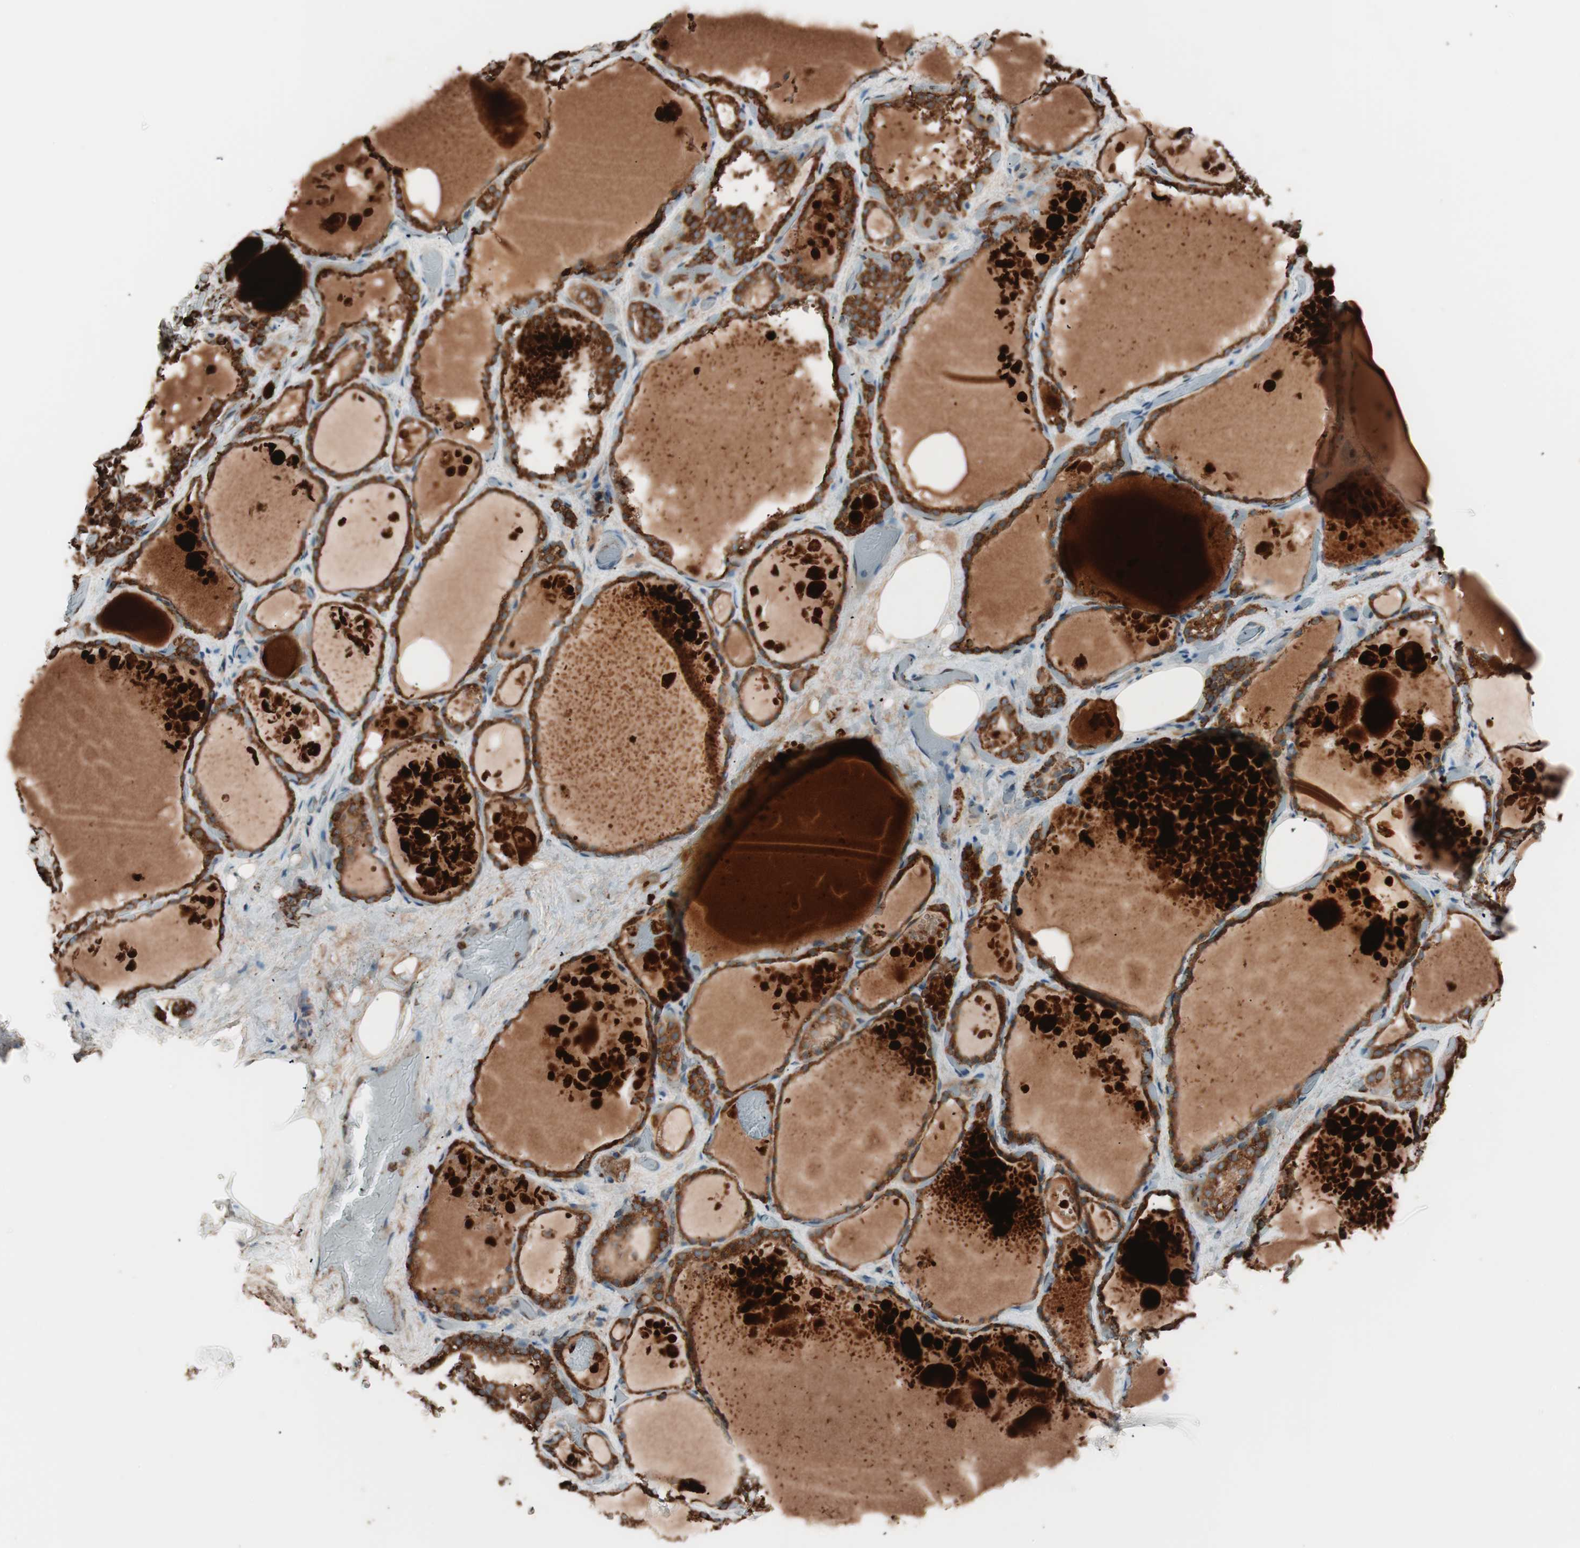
{"staining": {"intensity": "strong", "quantity": ">75%", "location": "cytoplasmic/membranous"}, "tissue": "thyroid gland", "cell_type": "Glandular cells", "image_type": "normal", "snomed": [{"axis": "morphology", "description": "Normal tissue, NOS"}, {"axis": "topography", "description": "Thyroid gland"}], "caption": "Glandular cells demonstrate strong cytoplasmic/membranous staining in approximately >75% of cells in unremarkable thyroid gland.", "gene": "VEGFA", "patient": {"sex": "male", "age": 61}}